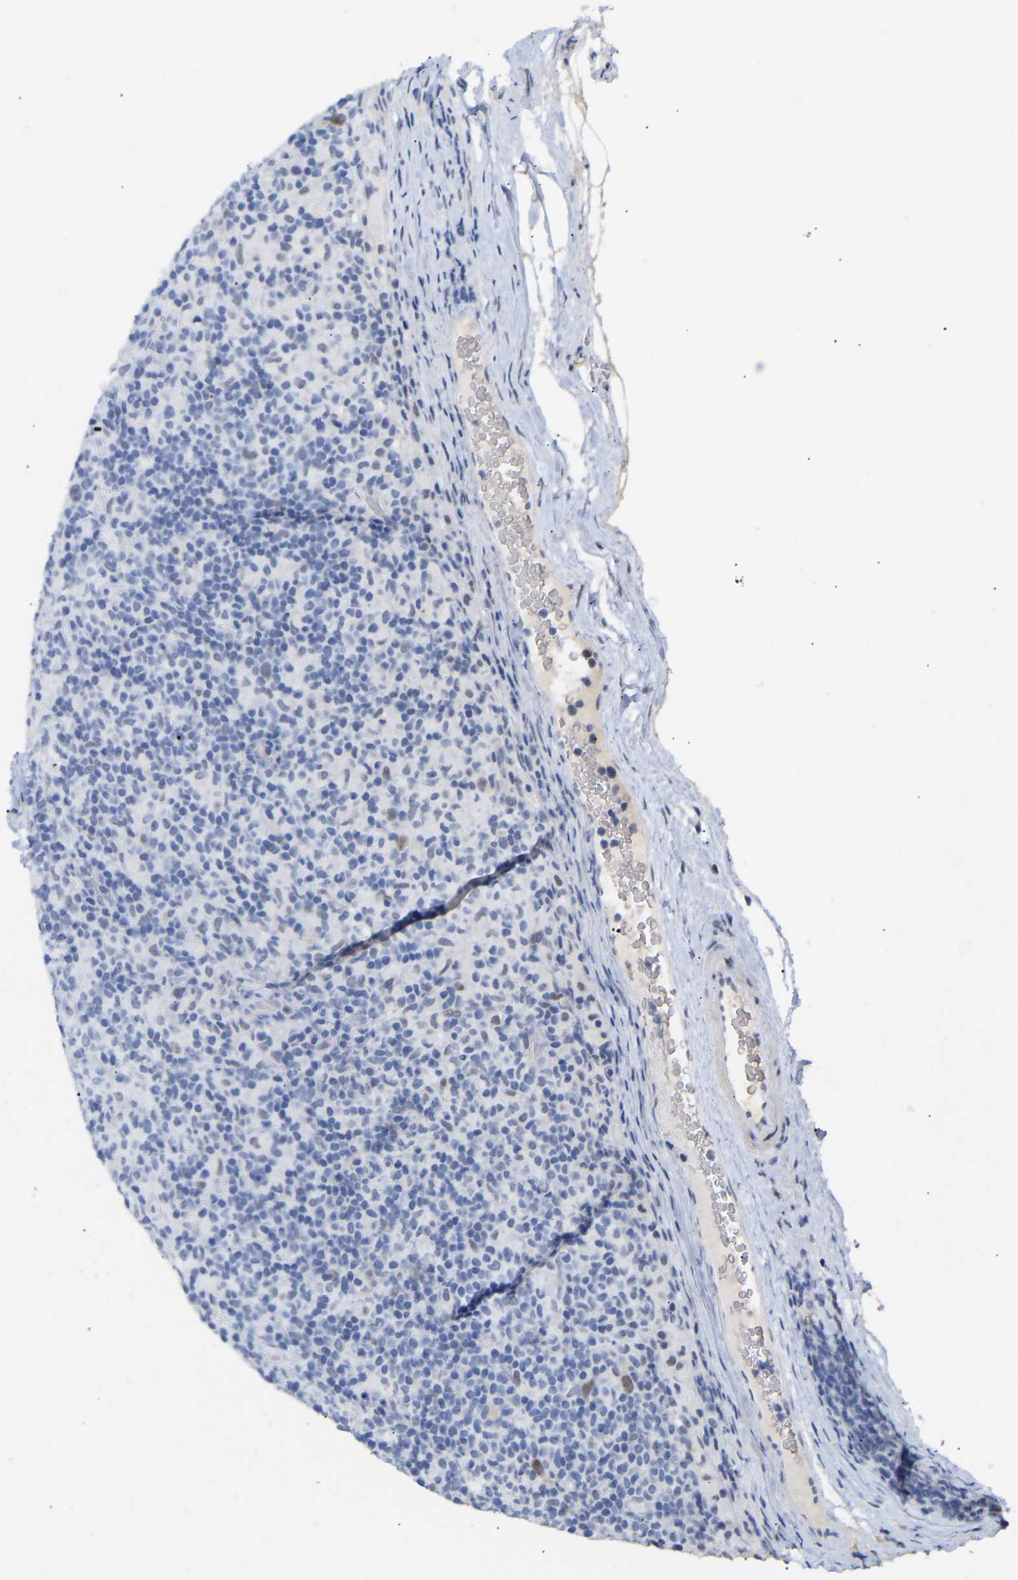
{"staining": {"intensity": "negative", "quantity": "none", "location": "none"}, "tissue": "lymphoma", "cell_type": "Tumor cells", "image_type": "cancer", "snomed": [{"axis": "morphology", "description": "Hodgkin's disease, NOS"}, {"axis": "topography", "description": "Lymph node"}], "caption": "This is an immunohistochemistry micrograph of lymphoma. There is no positivity in tumor cells.", "gene": "AMPH", "patient": {"sex": "male", "age": 70}}